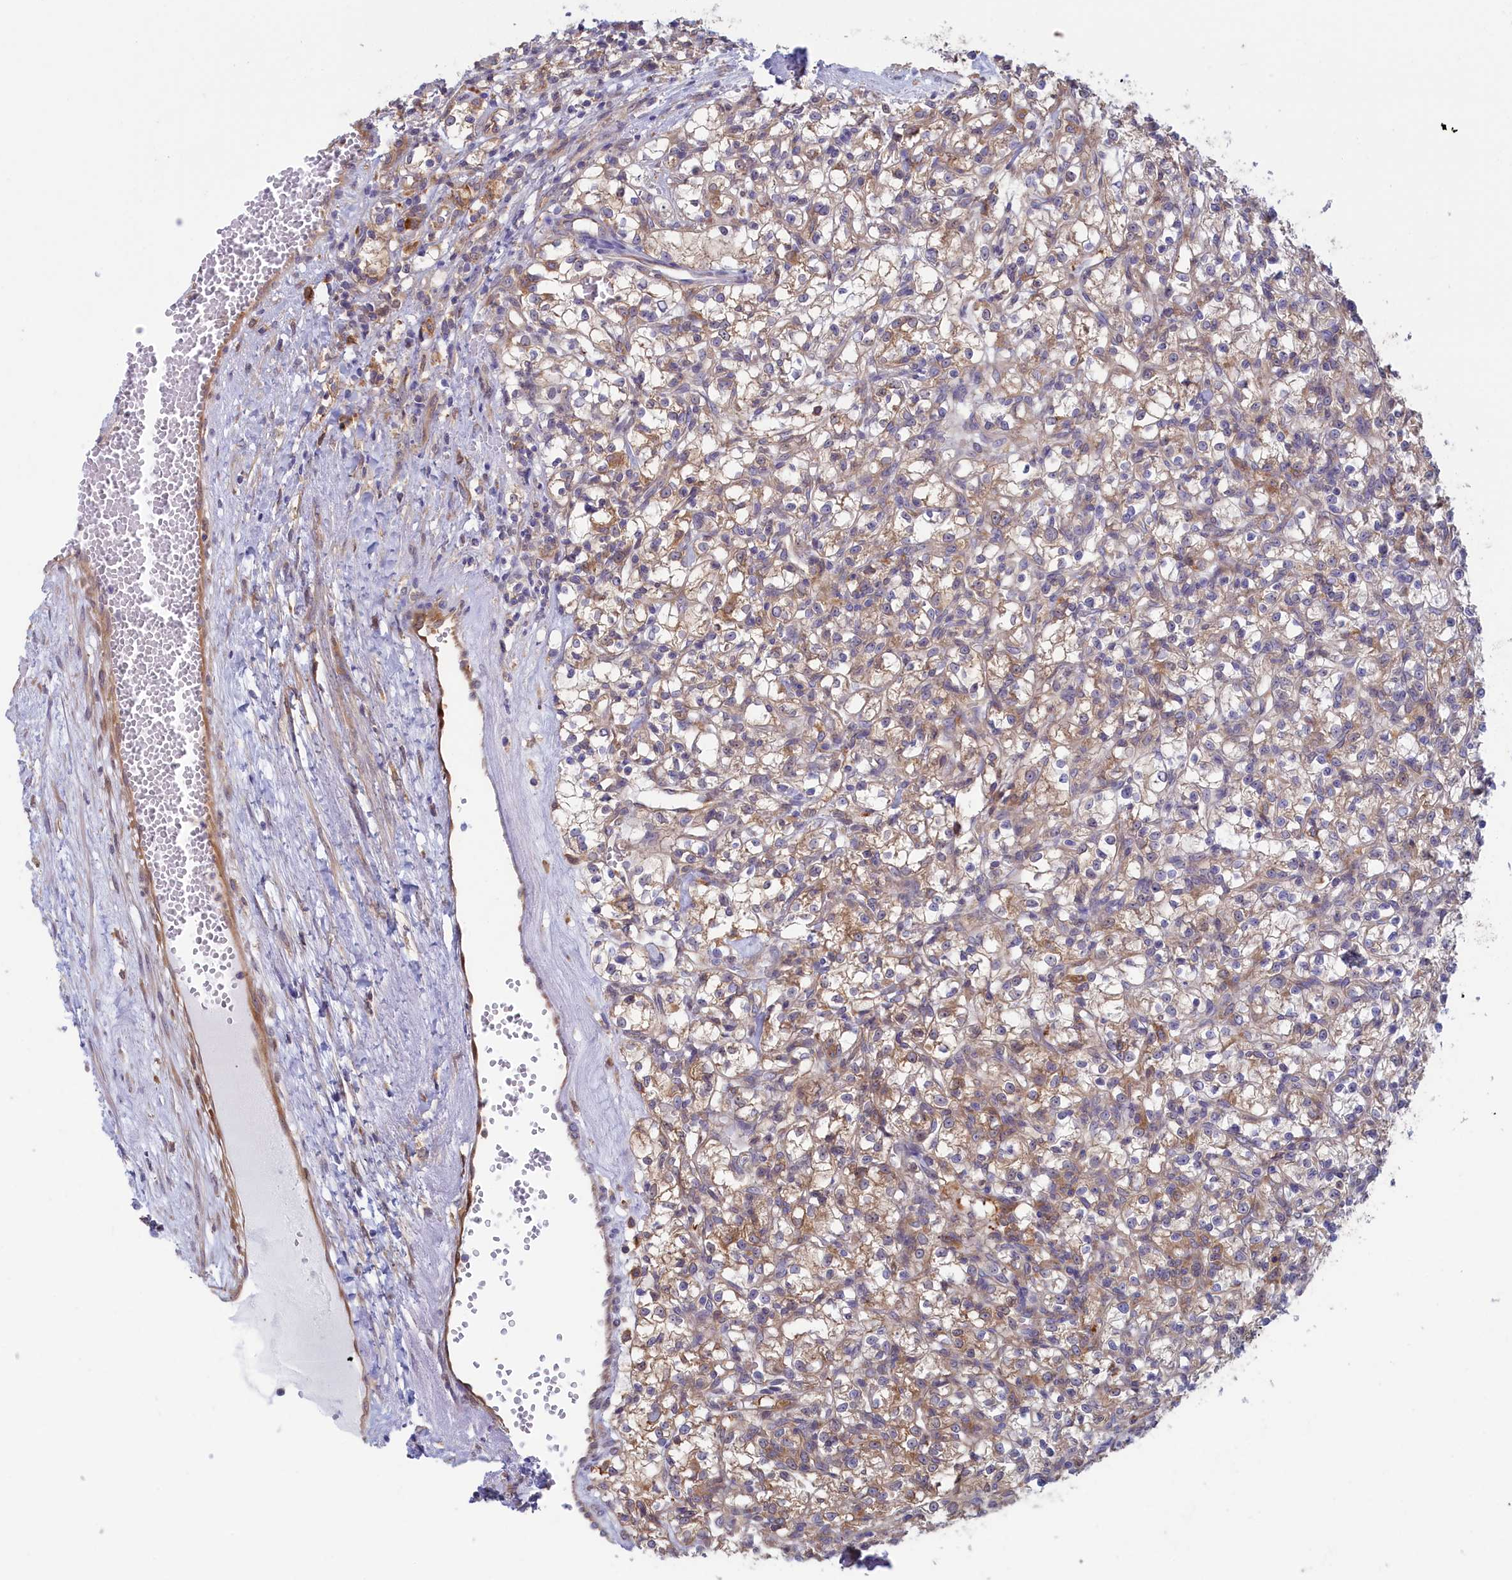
{"staining": {"intensity": "weak", "quantity": ">75%", "location": "cytoplasmic/membranous"}, "tissue": "renal cancer", "cell_type": "Tumor cells", "image_type": "cancer", "snomed": [{"axis": "morphology", "description": "Adenocarcinoma, NOS"}, {"axis": "topography", "description": "Kidney"}], "caption": "The image reveals staining of adenocarcinoma (renal), revealing weak cytoplasmic/membranous protein expression (brown color) within tumor cells.", "gene": "SYNDIG1L", "patient": {"sex": "female", "age": 59}}